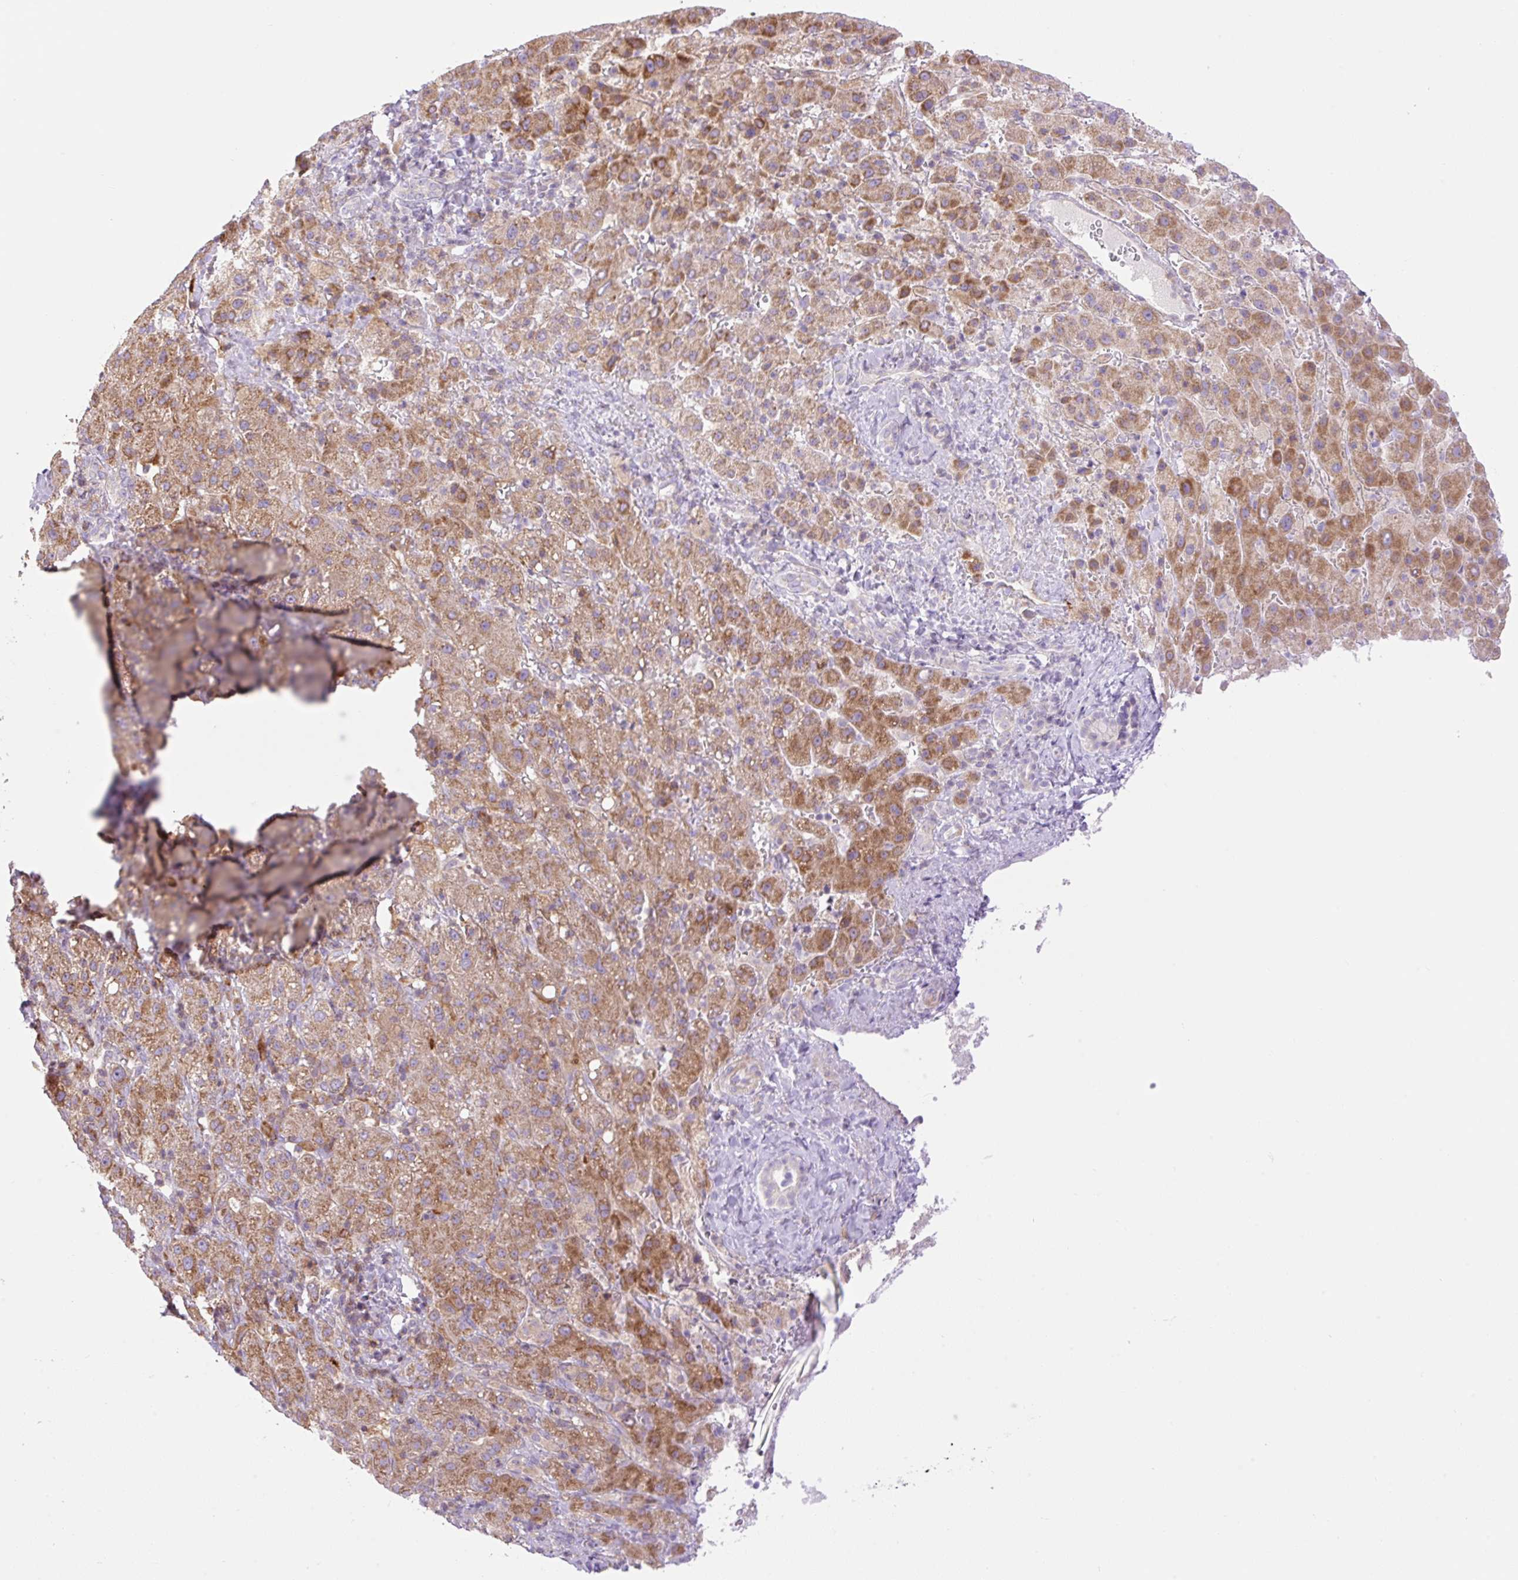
{"staining": {"intensity": "moderate", "quantity": ">75%", "location": "cytoplasmic/membranous"}, "tissue": "liver cancer", "cell_type": "Tumor cells", "image_type": "cancer", "snomed": [{"axis": "morphology", "description": "Carcinoma, Hepatocellular, NOS"}, {"axis": "topography", "description": "Liver"}], "caption": "IHC (DAB (3,3'-diaminobenzidine)) staining of hepatocellular carcinoma (liver) shows moderate cytoplasmic/membranous protein staining in approximately >75% of tumor cells. (DAB IHC, brown staining for protein, blue staining for nuclei).", "gene": "VPS25", "patient": {"sex": "female", "age": 58}}